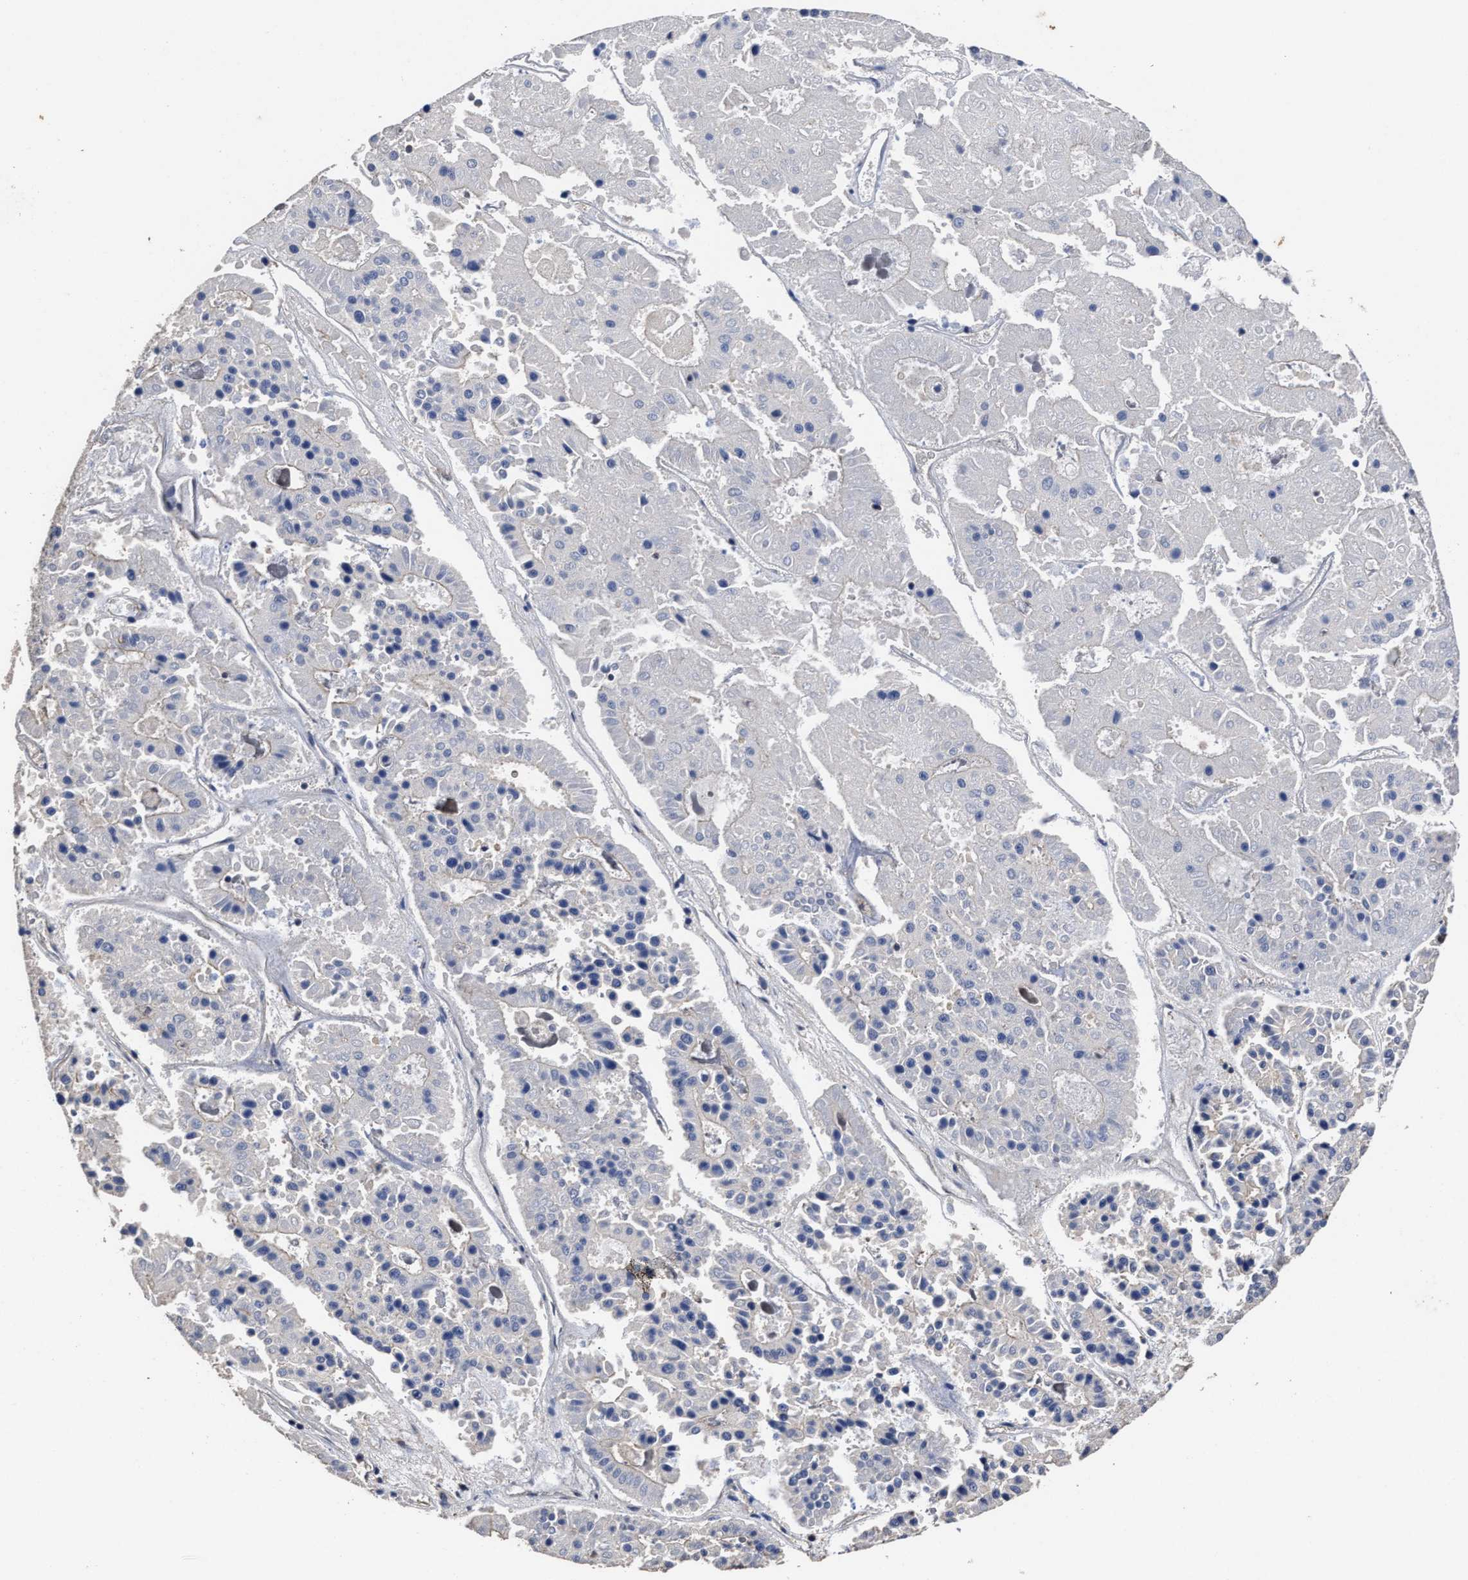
{"staining": {"intensity": "negative", "quantity": "none", "location": "none"}, "tissue": "pancreatic cancer", "cell_type": "Tumor cells", "image_type": "cancer", "snomed": [{"axis": "morphology", "description": "Adenocarcinoma, NOS"}, {"axis": "topography", "description": "Pancreas"}], "caption": "Protein analysis of adenocarcinoma (pancreatic) exhibits no significant positivity in tumor cells. Nuclei are stained in blue.", "gene": "AVEN", "patient": {"sex": "male", "age": 50}}